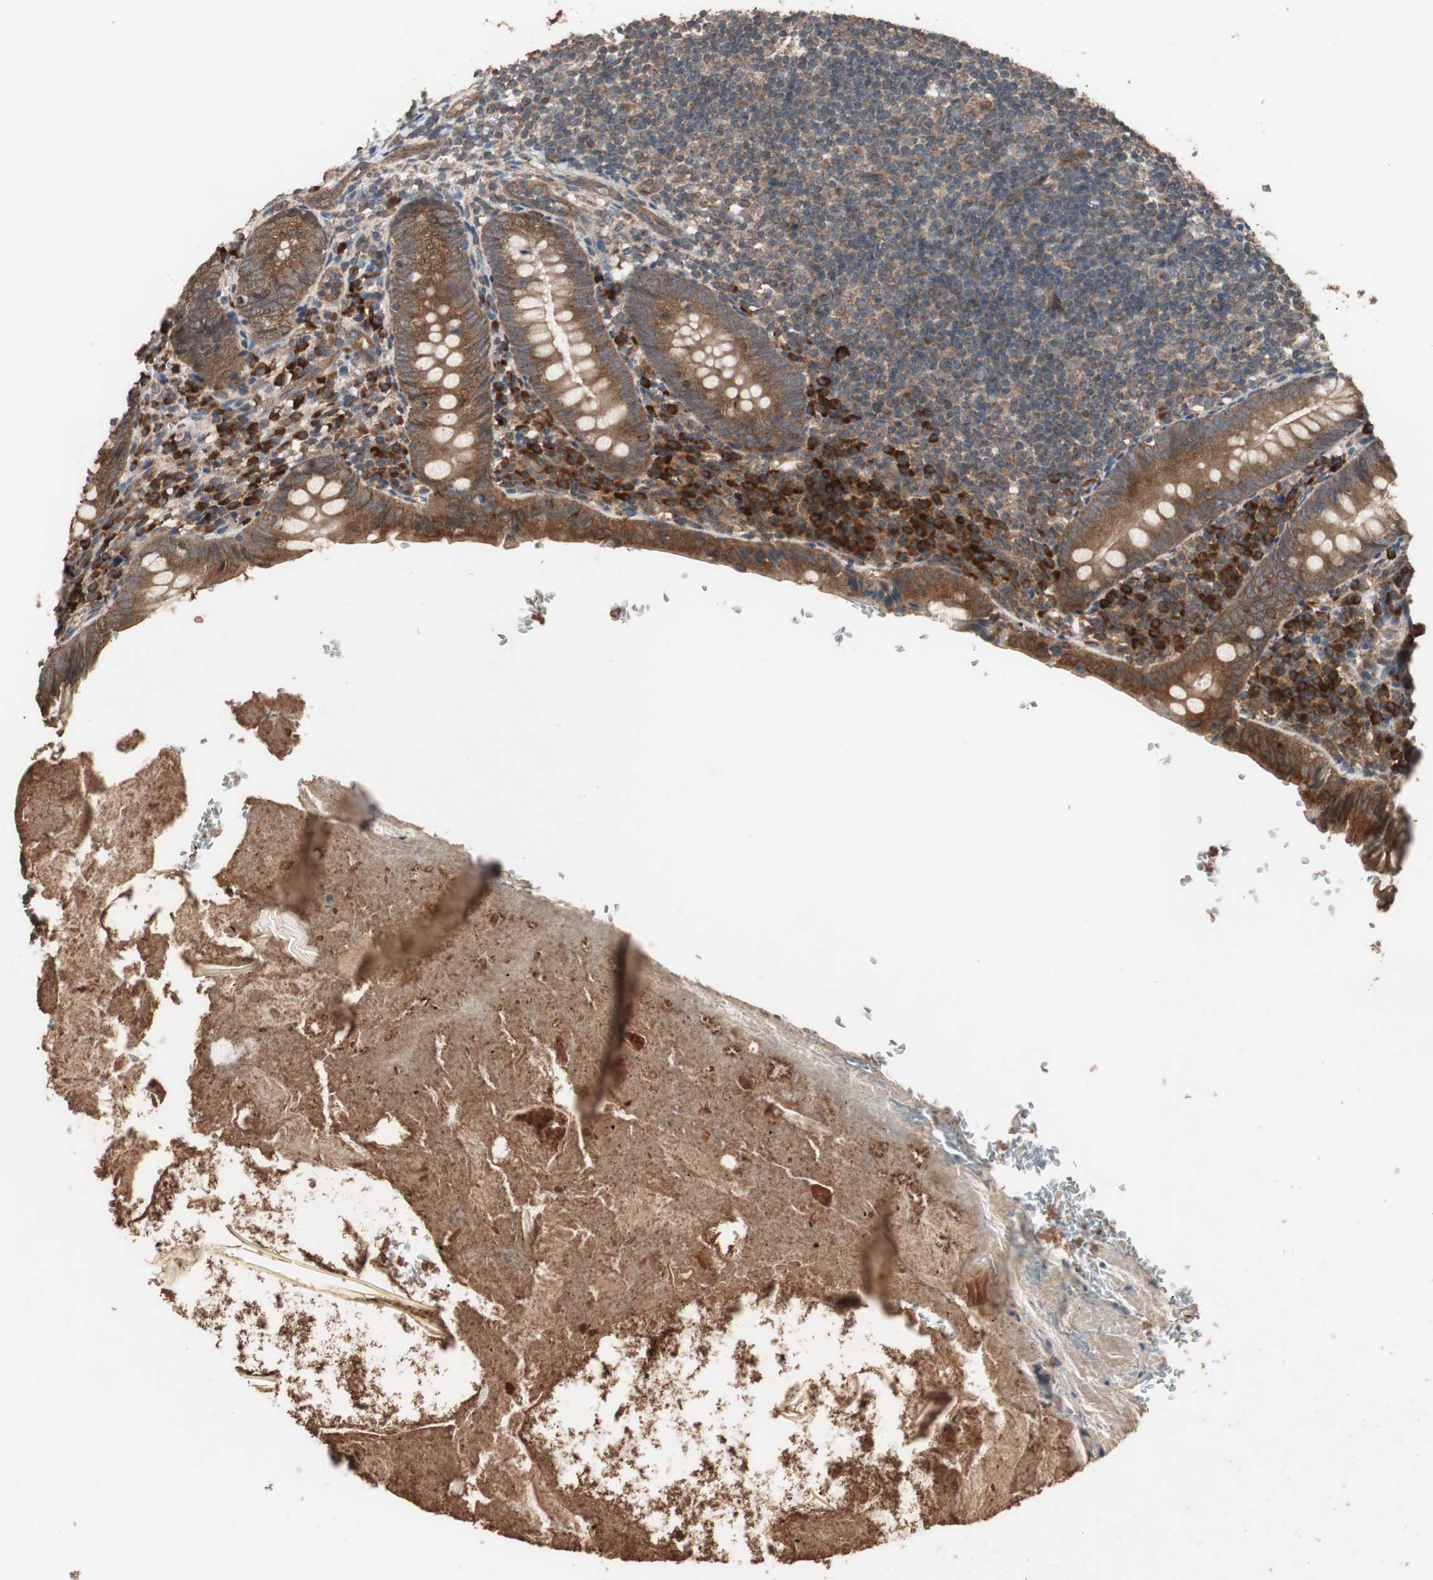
{"staining": {"intensity": "moderate", "quantity": ">75%", "location": "cytoplasmic/membranous"}, "tissue": "appendix", "cell_type": "Glandular cells", "image_type": "normal", "snomed": [{"axis": "morphology", "description": "Normal tissue, NOS"}, {"axis": "topography", "description": "Appendix"}], "caption": "A medium amount of moderate cytoplasmic/membranous positivity is seen in approximately >75% of glandular cells in benign appendix. (DAB IHC, brown staining for protein, blue staining for nuclei).", "gene": "LZTS1", "patient": {"sex": "female", "age": 10}}